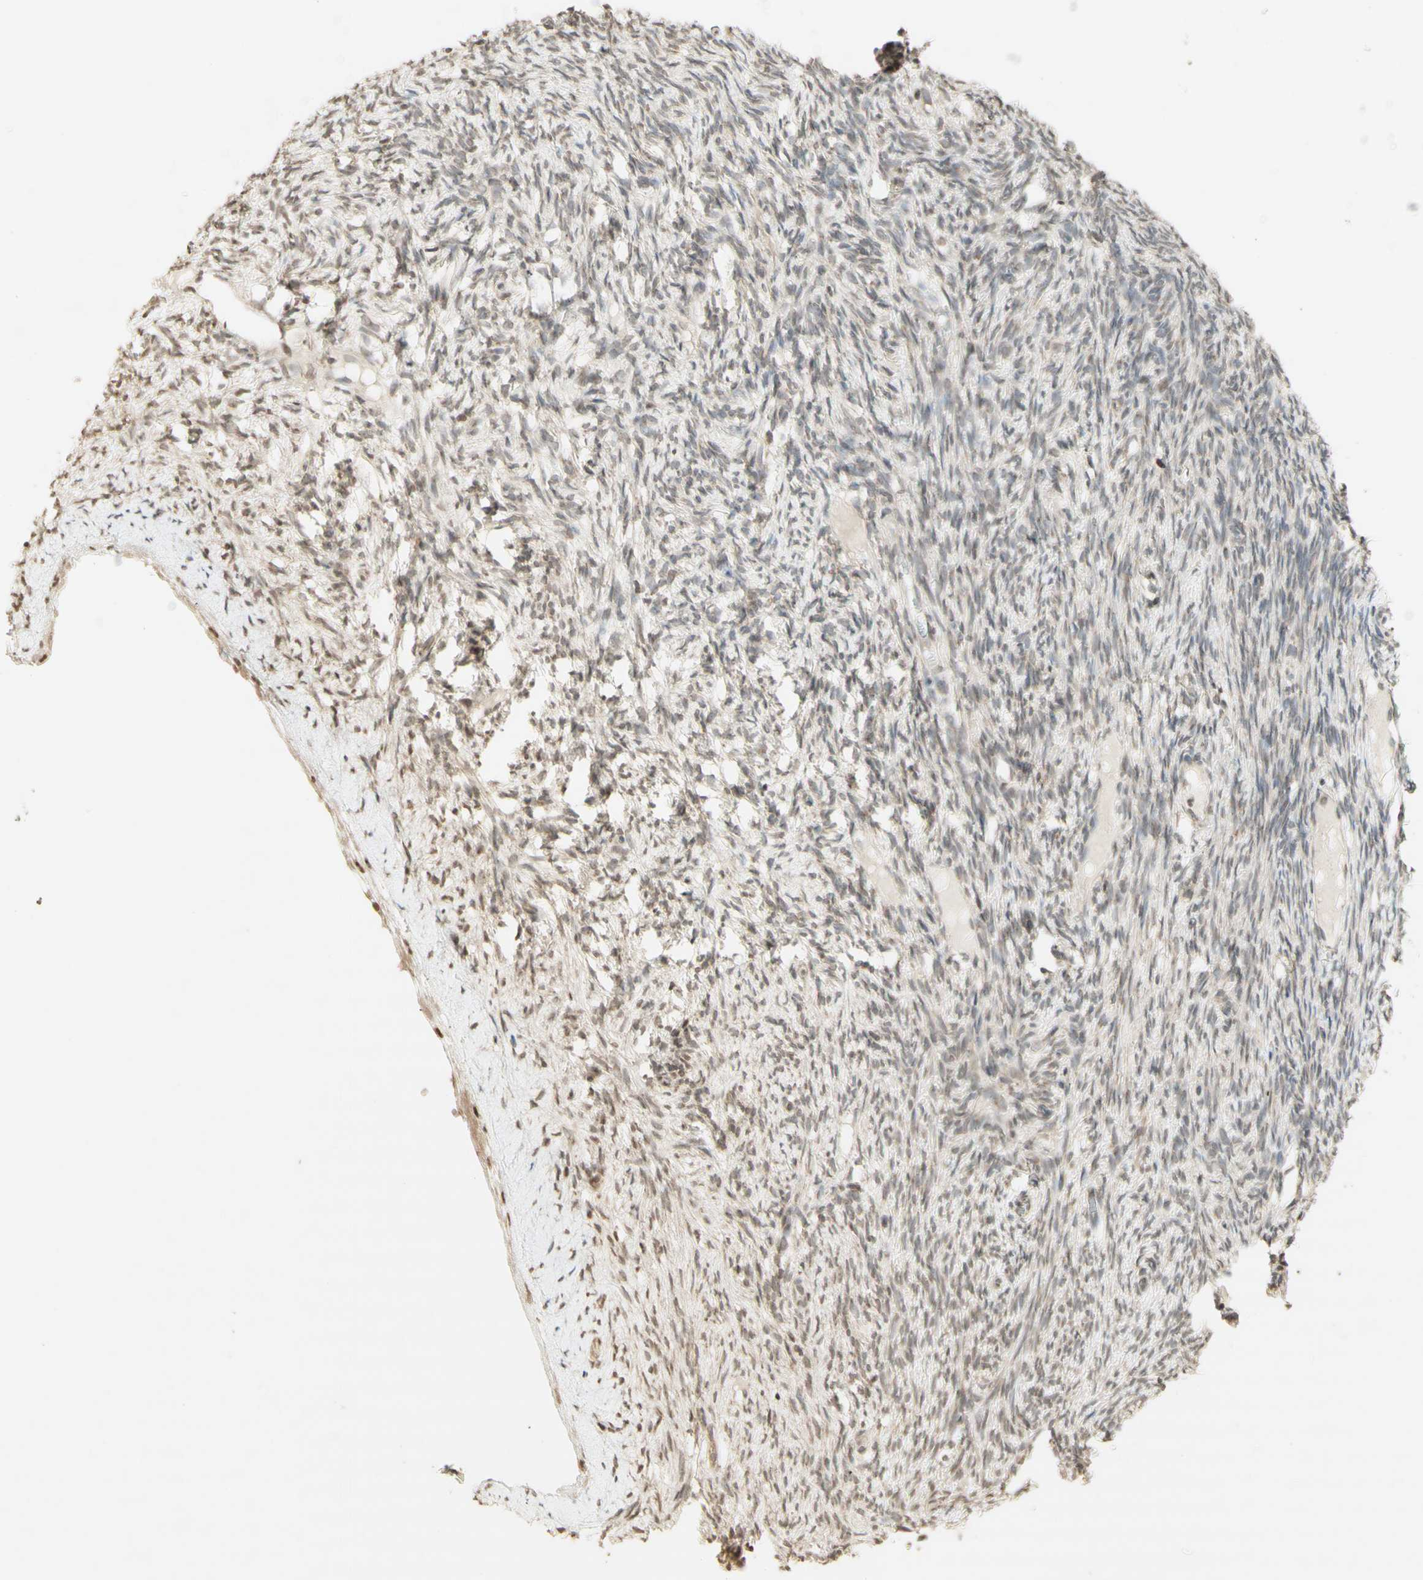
{"staining": {"intensity": "moderate", "quantity": ">75%", "location": "cytoplasmic/membranous"}, "tissue": "ovary", "cell_type": "Follicle cells", "image_type": "normal", "snomed": [{"axis": "morphology", "description": "Normal tissue, NOS"}, {"axis": "topography", "description": "Ovary"}], "caption": "Immunohistochemical staining of unremarkable human ovary exhibits medium levels of moderate cytoplasmic/membranous staining in approximately >75% of follicle cells.", "gene": "CCNI", "patient": {"sex": "female", "age": 33}}